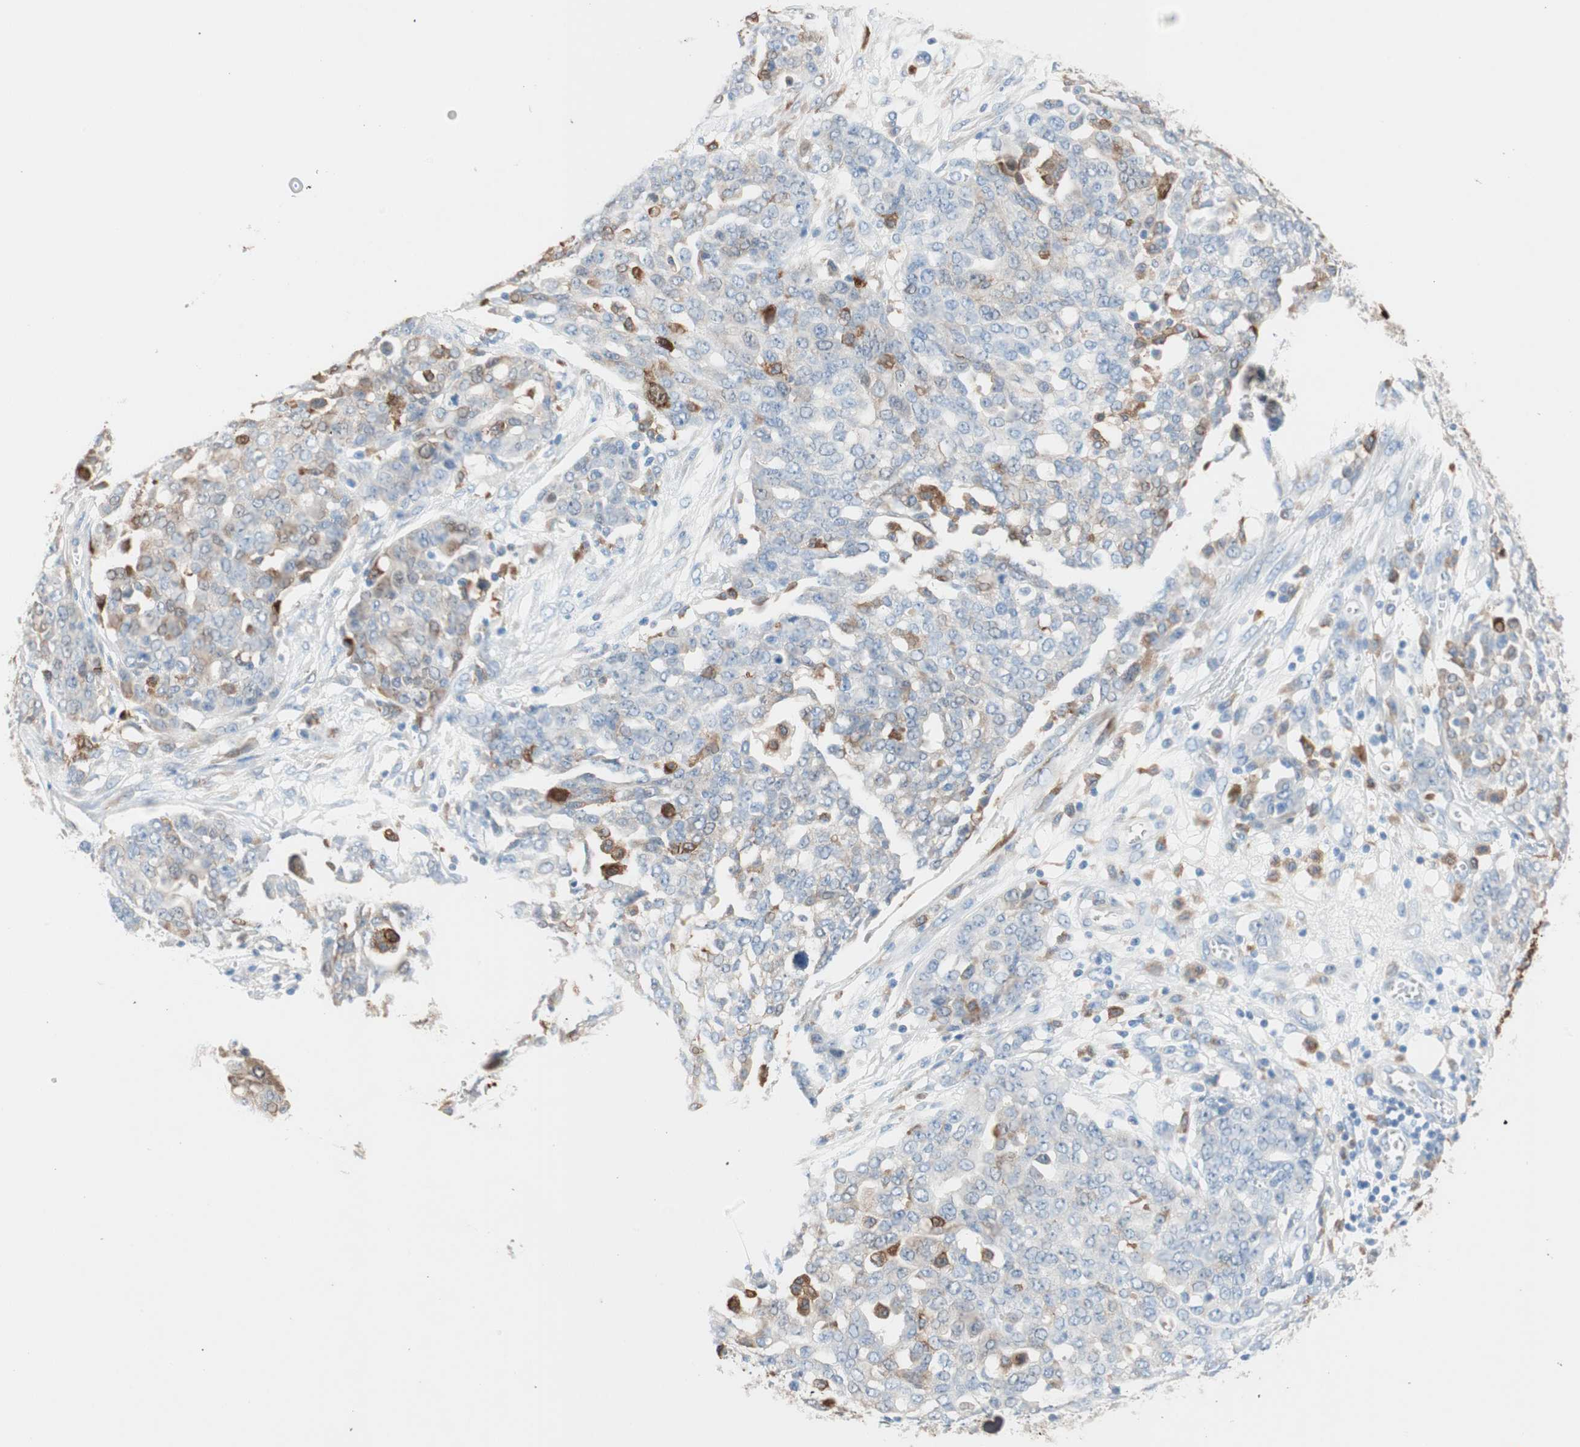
{"staining": {"intensity": "weak", "quantity": "<25%", "location": "cytoplasmic/membranous"}, "tissue": "ovarian cancer", "cell_type": "Tumor cells", "image_type": "cancer", "snomed": [{"axis": "morphology", "description": "Cystadenocarcinoma, serous, NOS"}, {"axis": "topography", "description": "Soft tissue"}, {"axis": "topography", "description": "Ovary"}], "caption": "The immunohistochemistry micrograph has no significant expression in tumor cells of ovarian cancer tissue. (Immunohistochemistry, brightfield microscopy, high magnification).", "gene": "GLUL", "patient": {"sex": "female", "age": 57}}